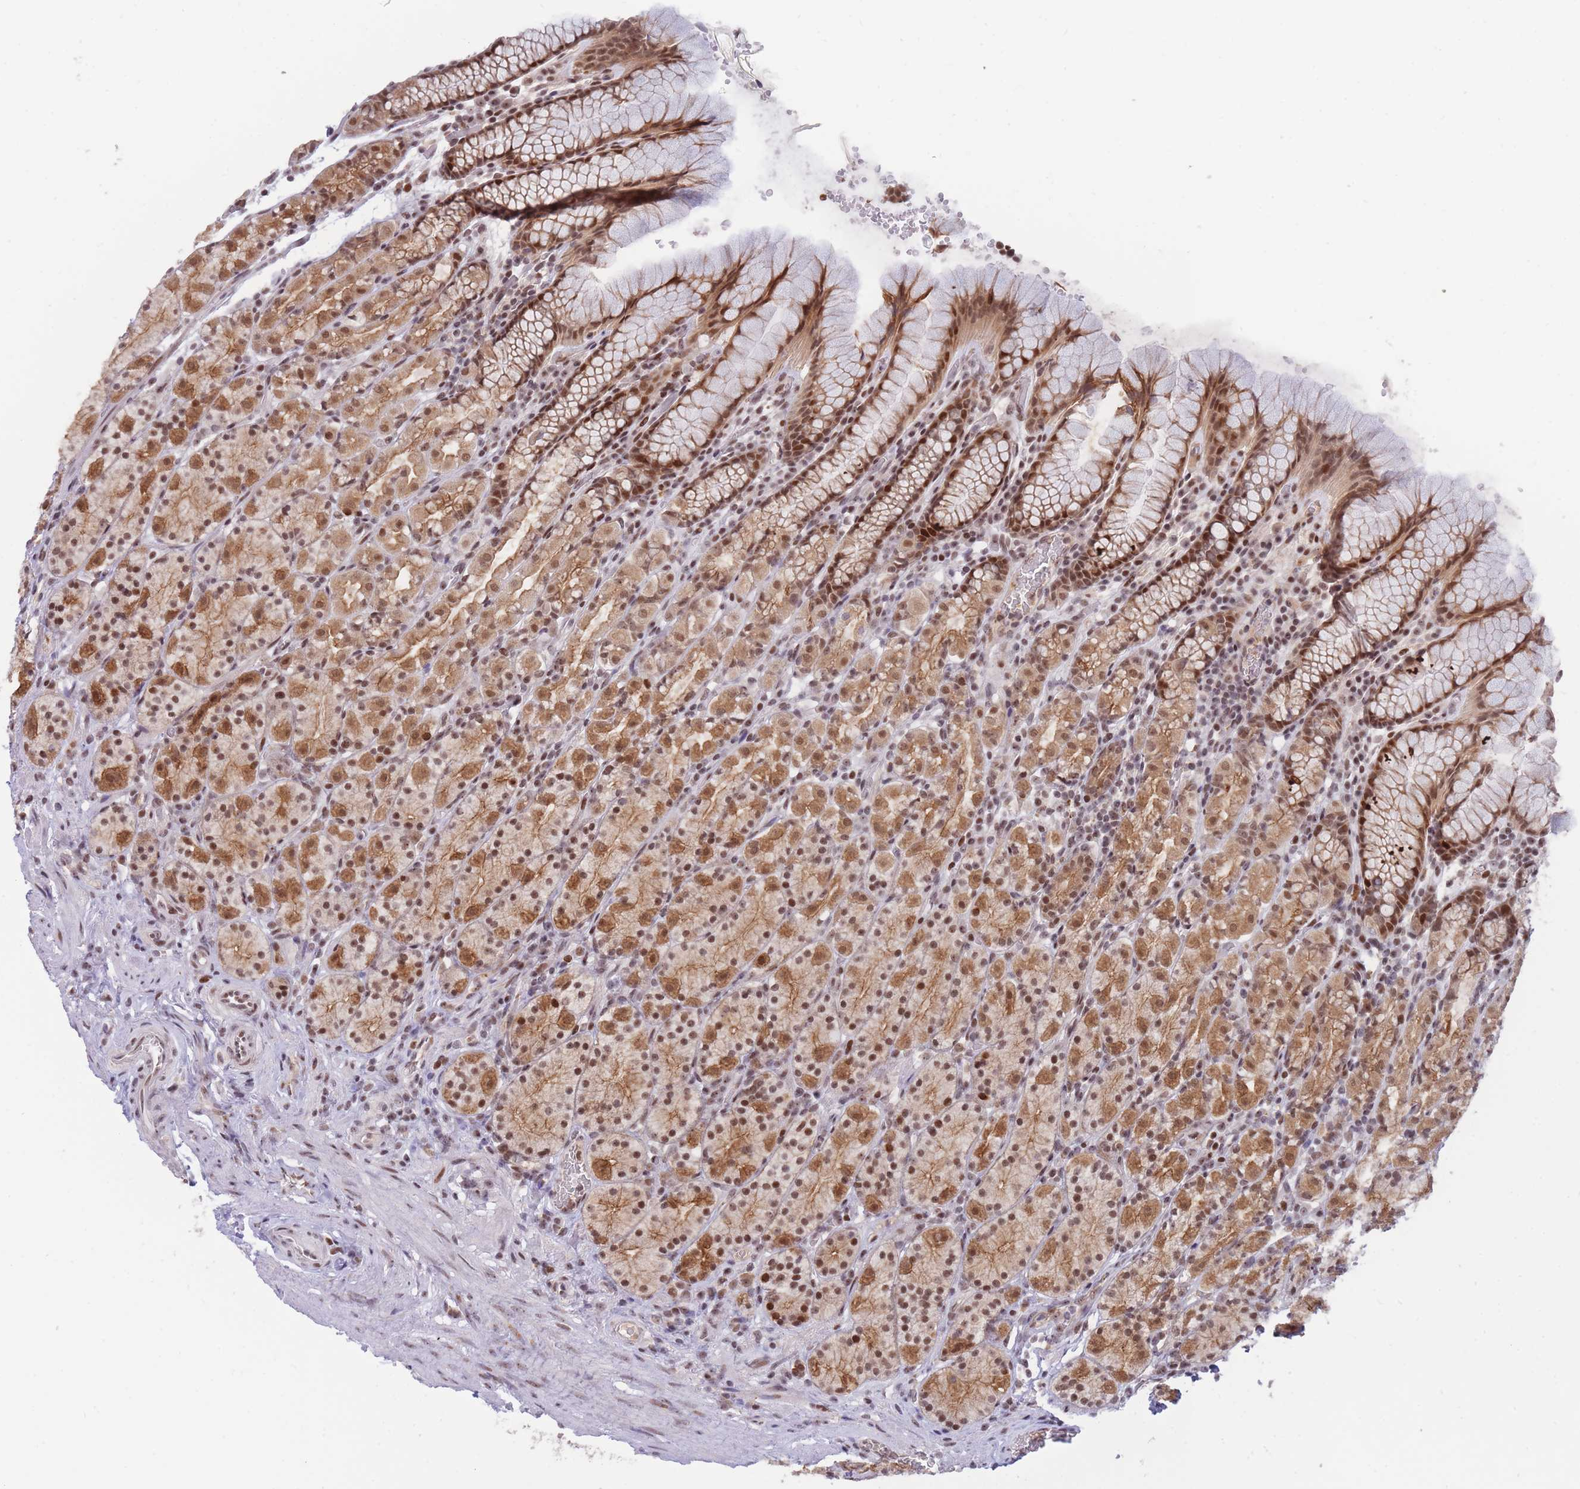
{"staining": {"intensity": "moderate", "quantity": ">75%", "location": "cytoplasmic/membranous,nuclear"}, "tissue": "stomach", "cell_type": "Glandular cells", "image_type": "normal", "snomed": [{"axis": "morphology", "description": "Normal tissue, NOS"}, {"axis": "topography", "description": "Stomach, upper"}, {"axis": "topography", "description": "Stomach"}], "caption": "This is a photomicrograph of immunohistochemistry (IHC) staining of normal stomach, which shows moderate positivity in the cytoplasmic/membranous,nuclear of glandular cells.", "gene": "TARBP2", "patient": {"sex": "male", "age": 62}}